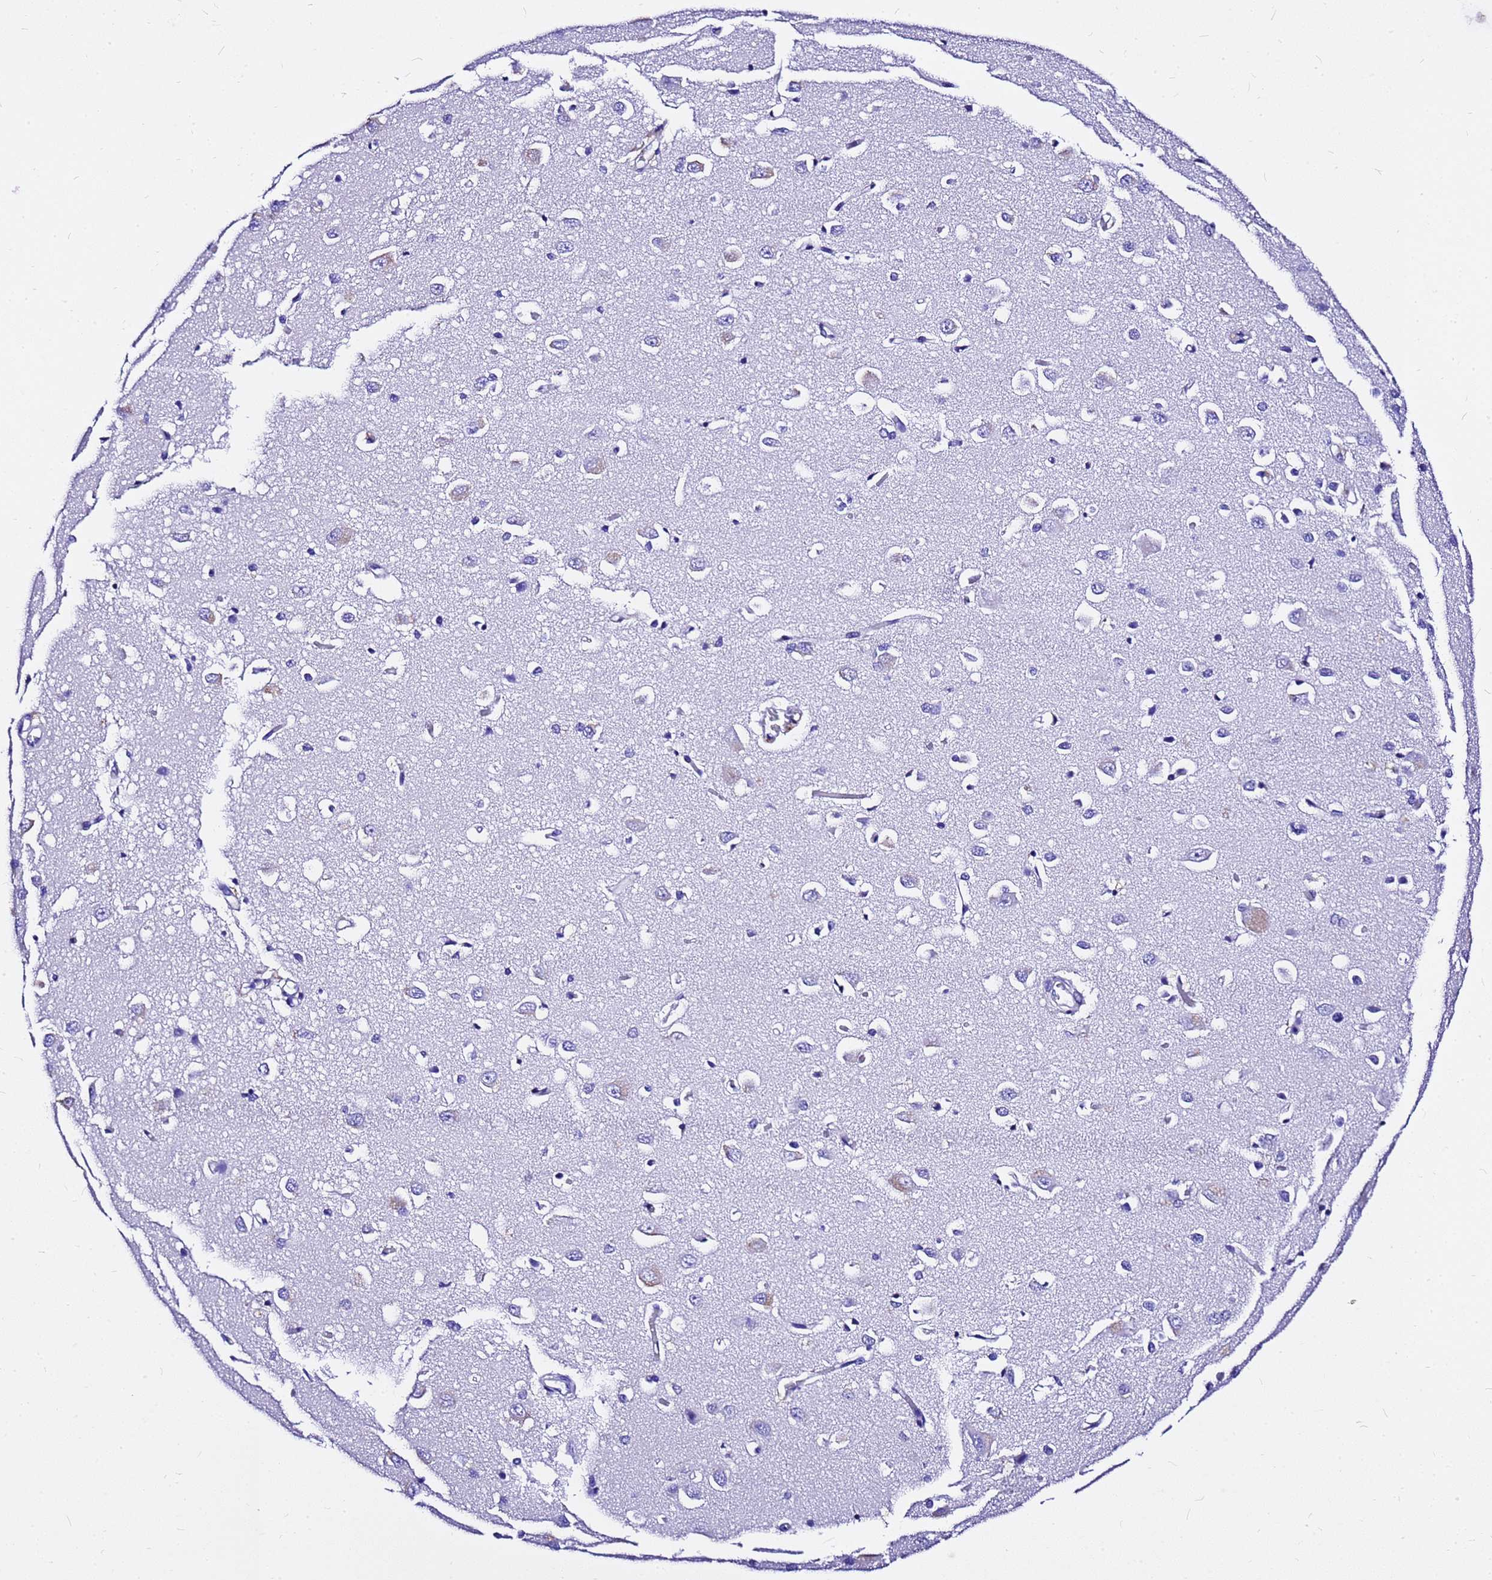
{"staining": {"intensity": "negative", "quantity": "none", "location": "none"}, "tissue": "cerebral cortex", "cell_type": "Endothelial cells", "image_type": "normal", "snomed": [{"axis": "morphology", "description": "Normal tissue, NOS"}, {"axis": "topography", "description": "Cerebral cortex"}], "caption": "Photomicrograph shows no significant protein positivity in endothelial cells of unremarkable cerebral cortex. The staining was performed using DAB to visualize the protein expression in brown, while the nuclei were stained in blue with hematoxylin (Magnification: 20x).", "gene": "HERC4", "patient": {"sex": "female", "age": 64}}